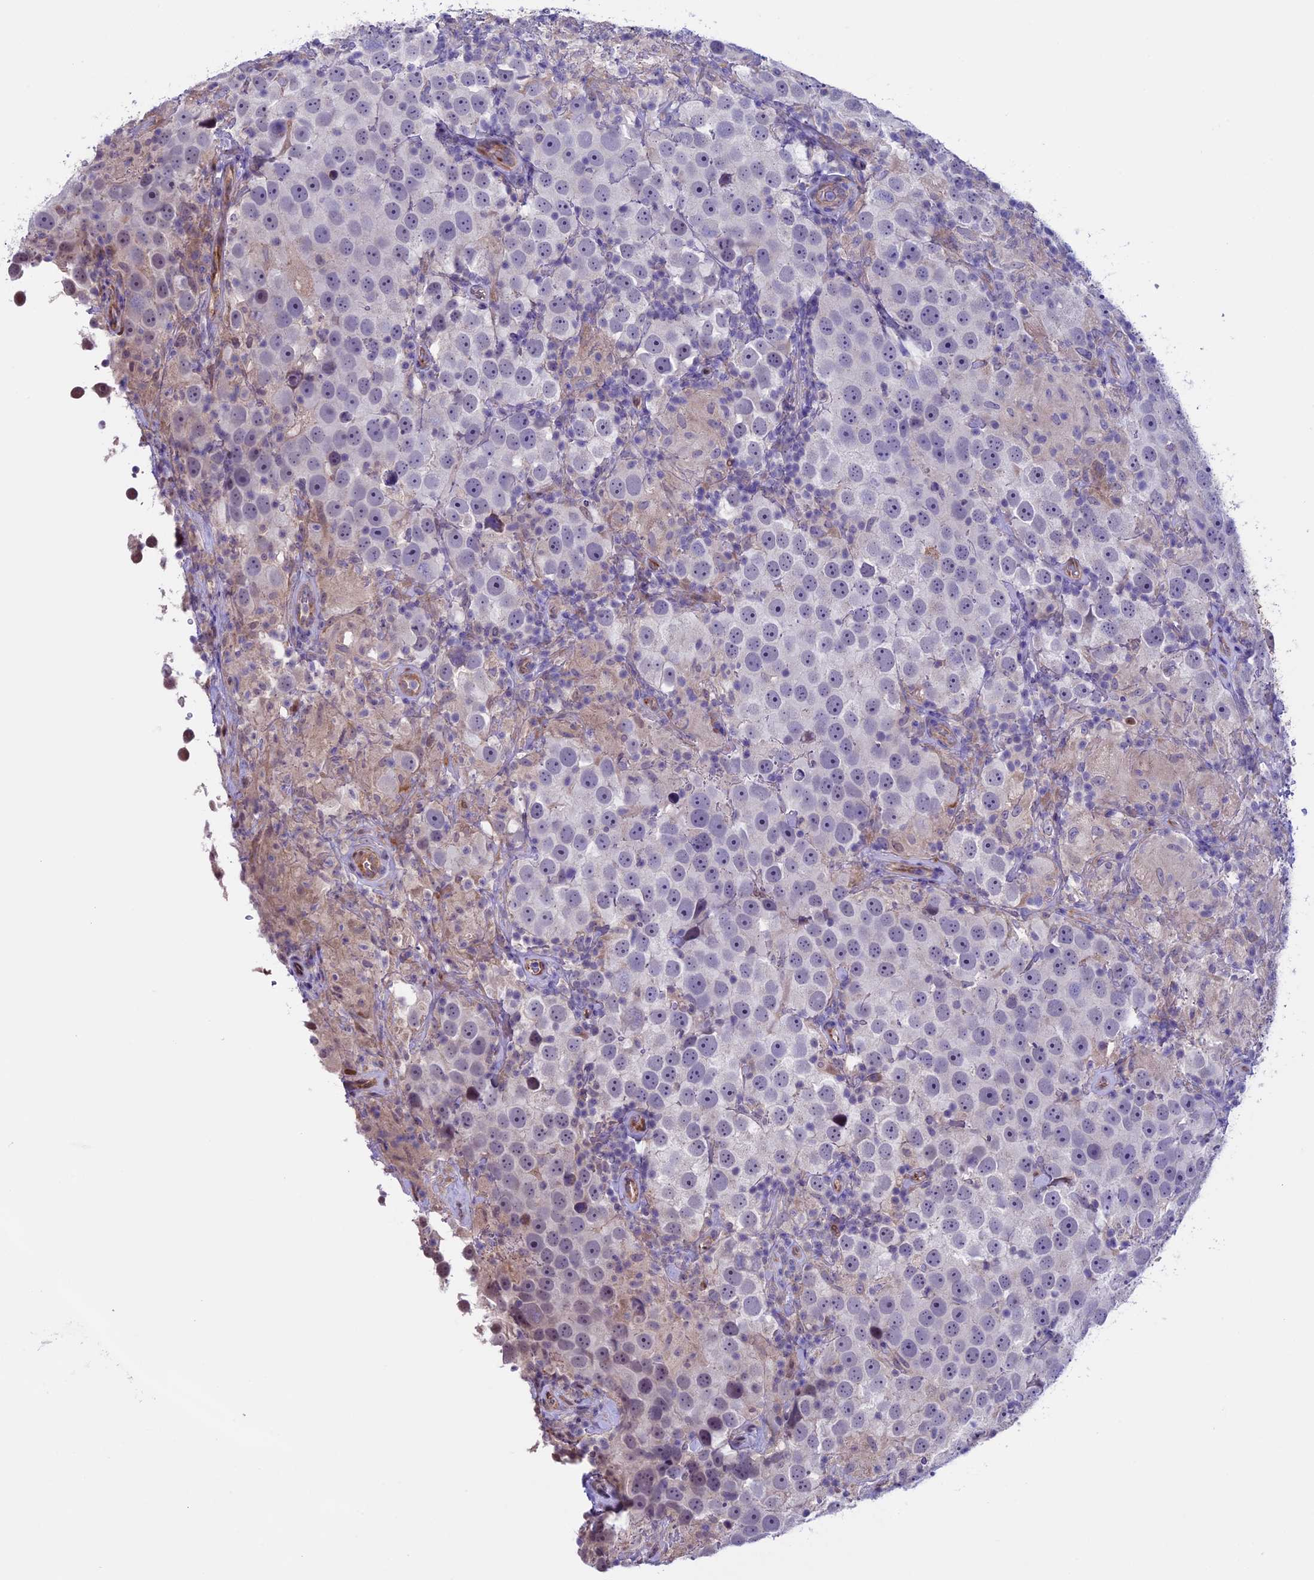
{"staining": {"intensity": "negative", "quantity": "none", "location": "none"}, "tissue": "testis cancer", "cell_type": "Tumor cells", "image_type": "cancer", "snomed": [{"axis": "morphology", "description": "Seminoma, NOS"}, {"axis": "topography", "description": "Testis"}], "caption": "This is a micrograph of IHC staining of testis cancer, which shows no staining in tumor cells.", "gene": "TMEM171", "patient": {"sex": "male", "age": 49}}